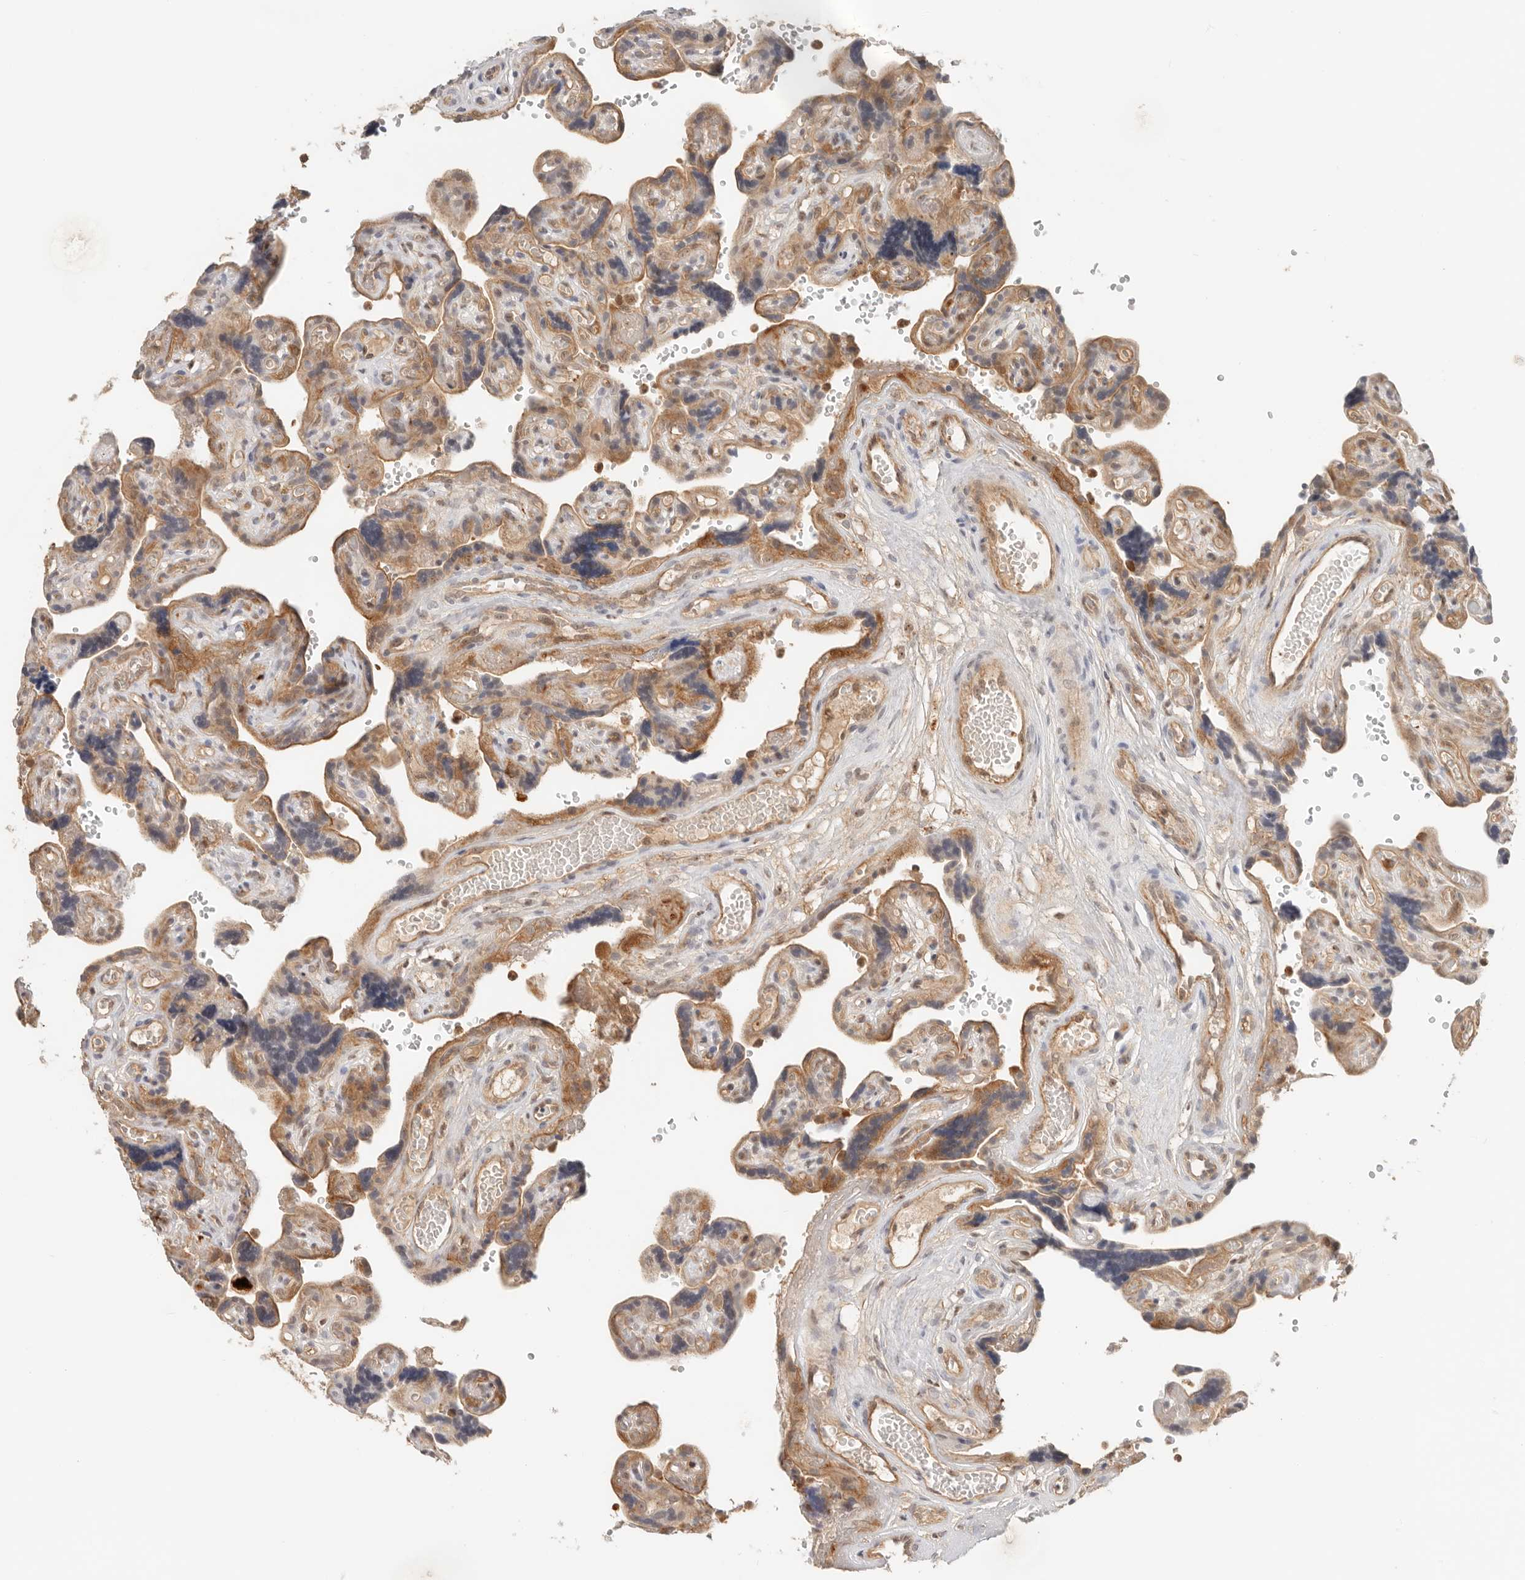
{"staining": {"intensity": "moderate", "quantity": ">75%", "location": "cytoplasmic/membranous,nuclear"}, "tissue": "placenta", "cell_type": "Decidual cells", "image_type": "normal", "snomed": [{"axis": "morphology", "description": "Normal tissue, NOS"}, {"axis": "topography", "description": "Placenta"}], "caption": "Normal placenta shows moderate cytoplasmic/membranous,nuclear staining in approximately >75% of decidual cells.", "gene": "HEXD", "patient": {"sex": "female", "age": 30}}